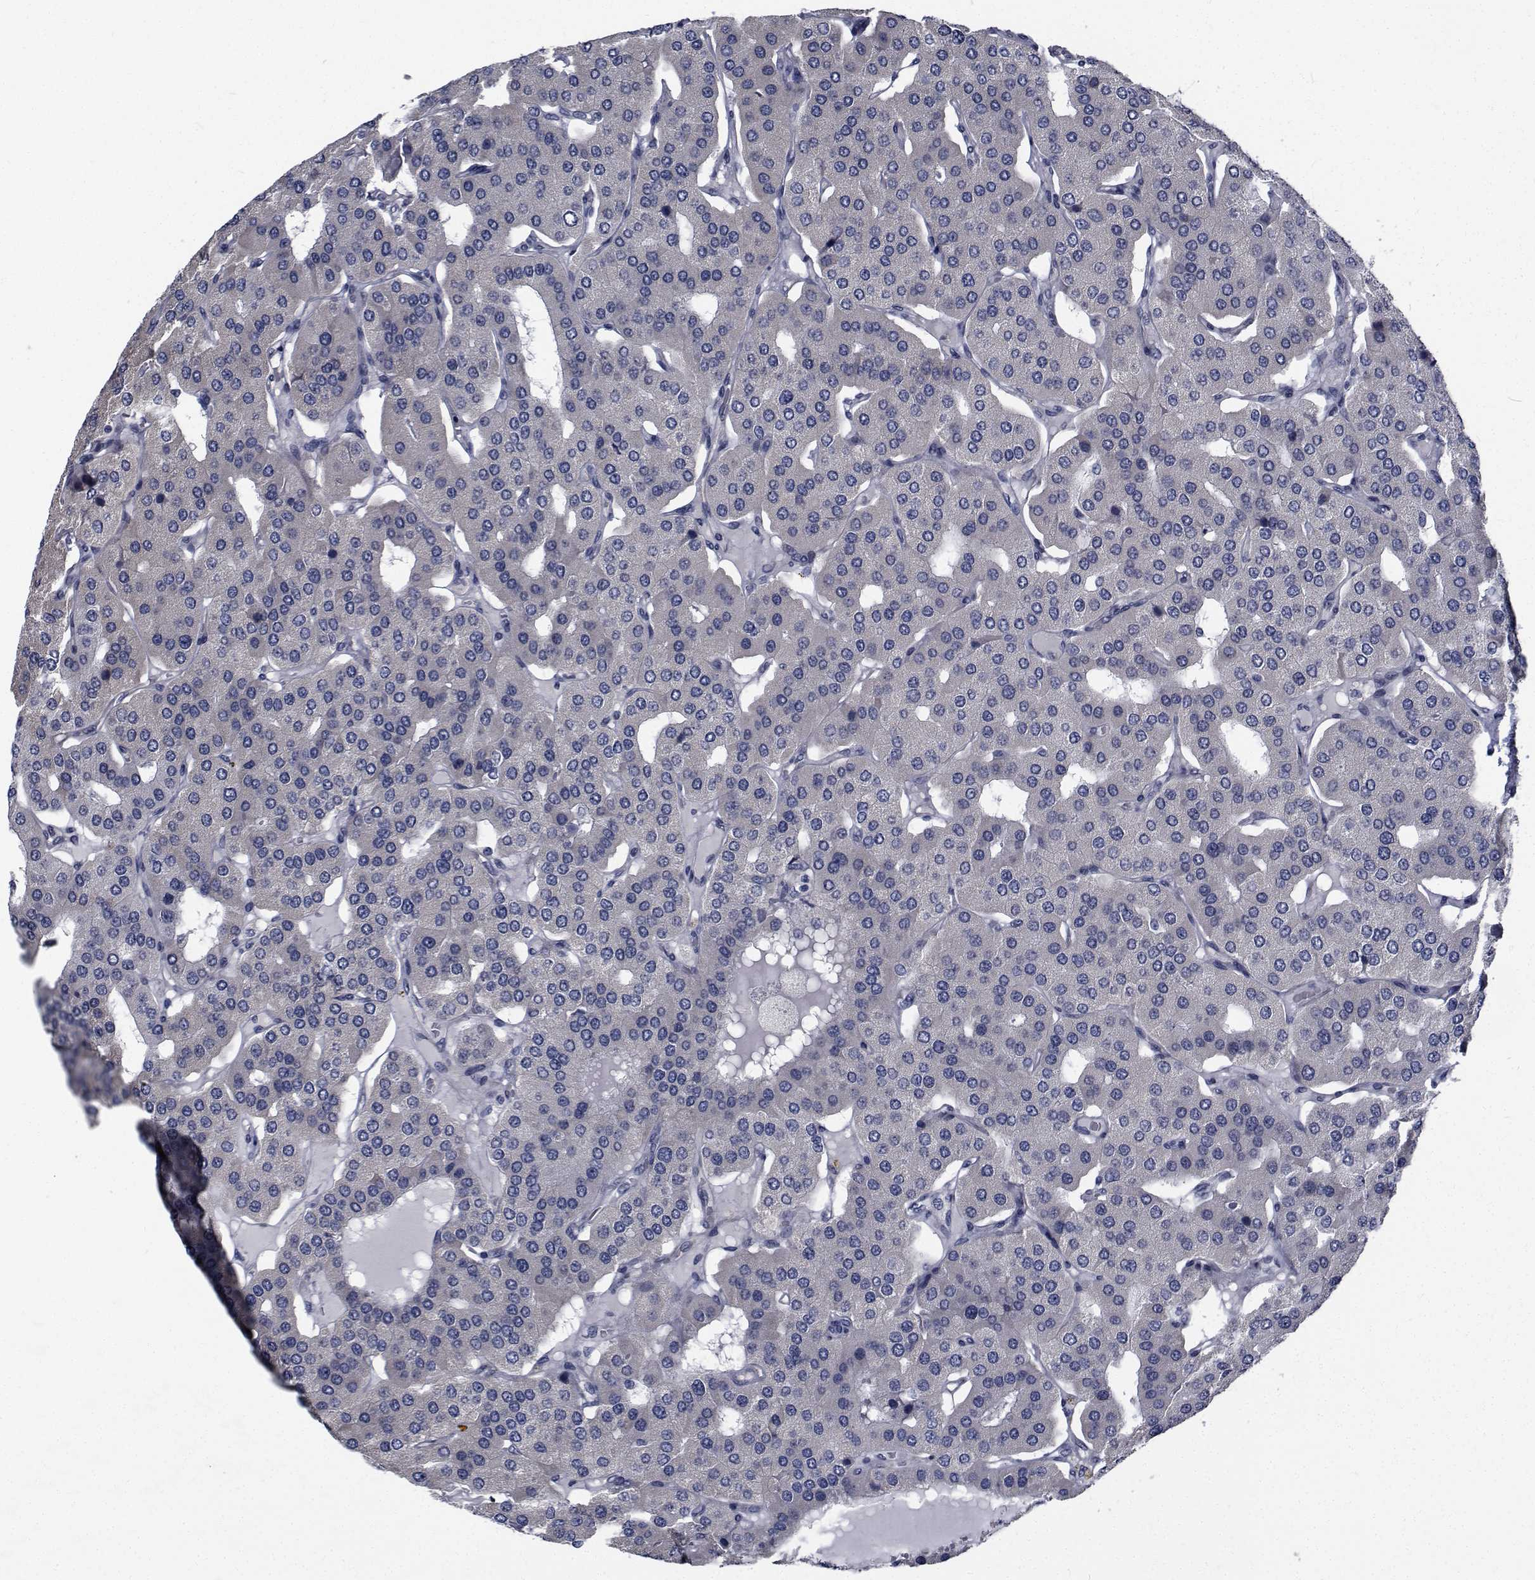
{"staining": {"intensity": "negative", "quantity": "none", "location": "none"}, "tissue": "parathyroid gland", "cell_type": "Glandular cells", "image_type": "normal", "snomed": [{"axis": "morphology", "description": "Normal tissue, NOS"}, {"axis": "morphology", "description": "Adenoma, NOS"}, {"axis": "topography", "description": "Parathyroid gland"}], "caption": "There is no significant positivity in glandular cells of parathyroid gland. The staining is performed using DAB brown chromogen with nuclei counter-stained in using hematoxylin.", "gene": "TTBK1", "patient": {"sex": "female", "age": 86}}